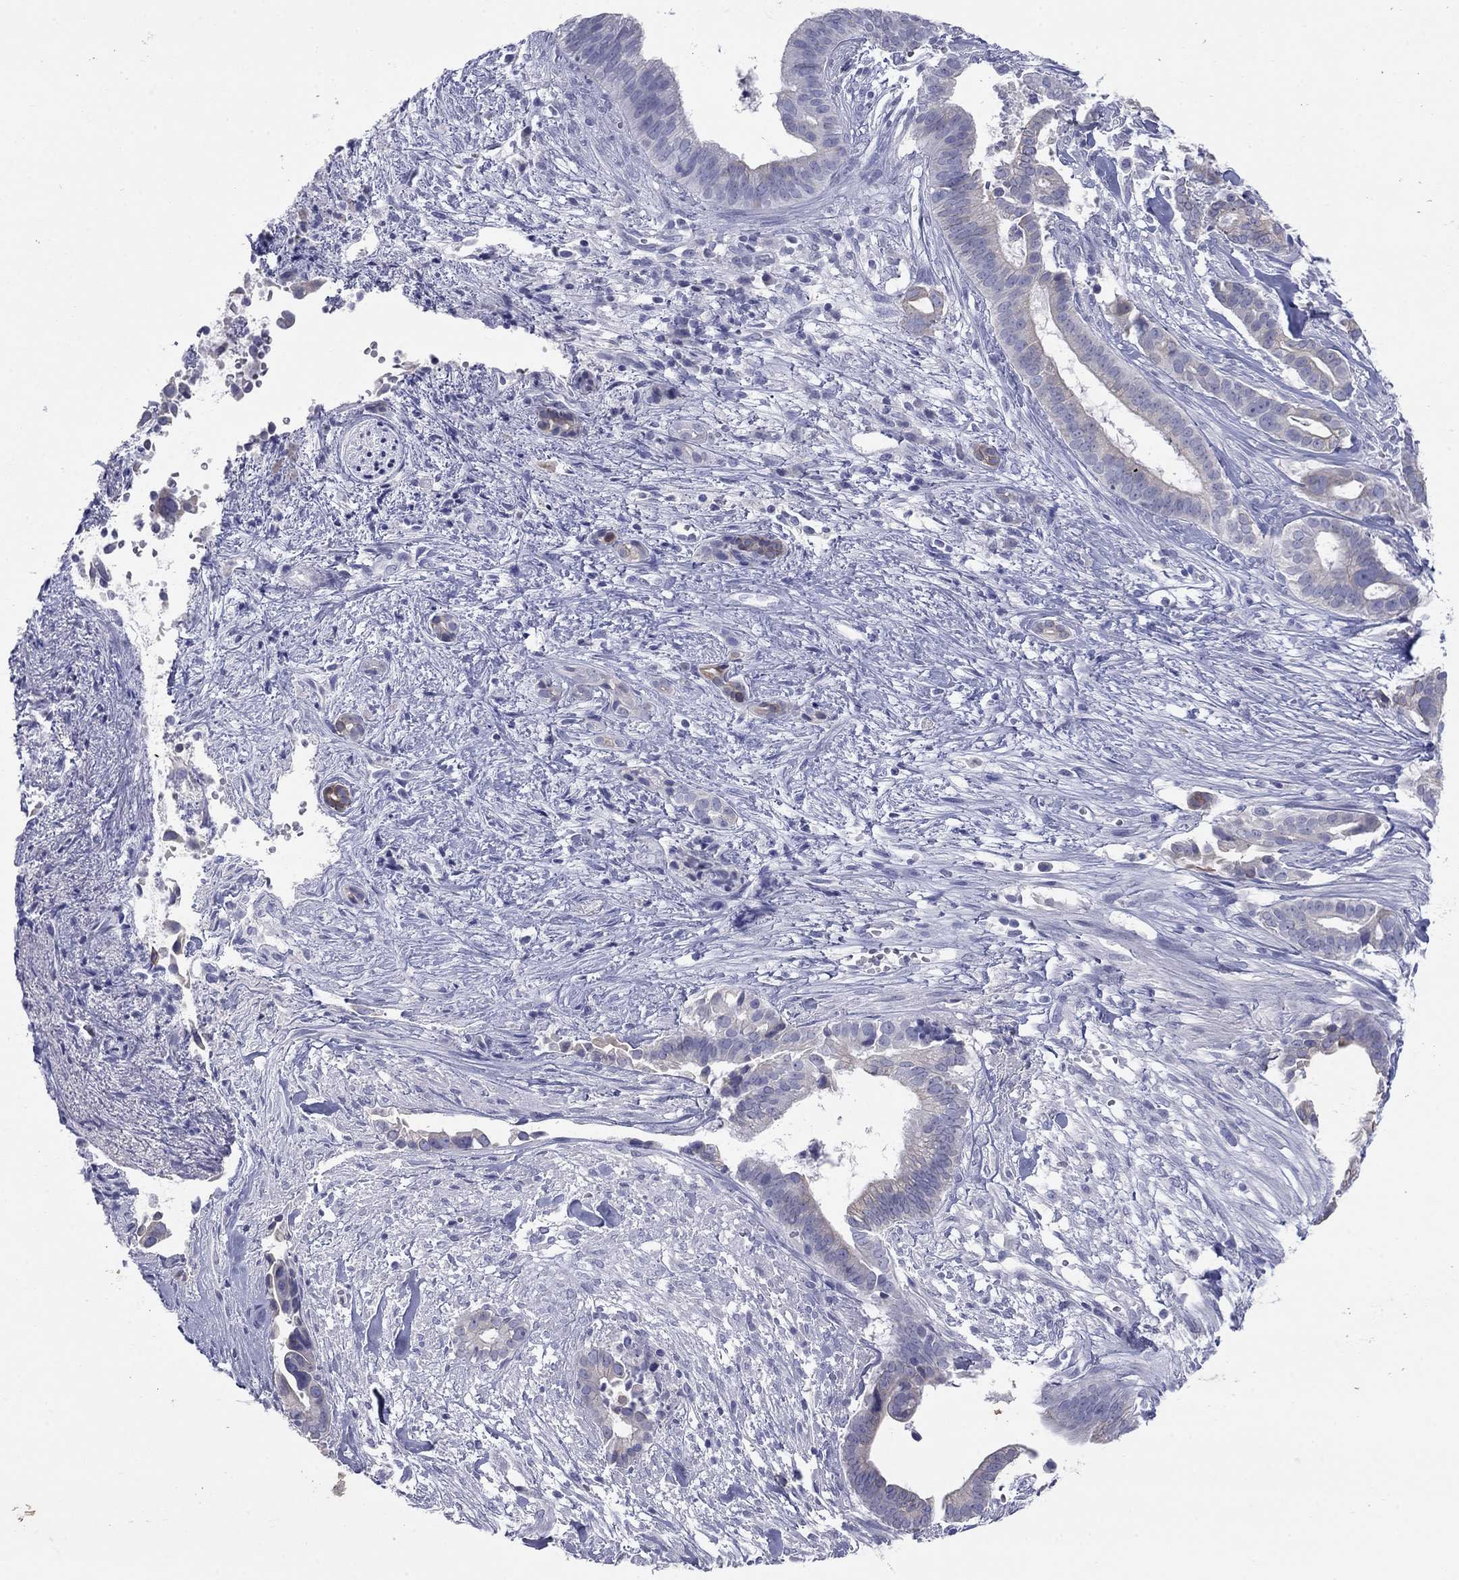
{"staining": {"intensity": "weak", "quantity": "<25%", "location": "cytoplasmic/membranous"}, "tissue": "pancreatic cancer", "cell_type": "Tumor cells", "image_type": "cancer", "snomed": [{"axis": "morphology", "description": "Adenocarcinoma, NOS"}, {"axis": "topography", "description": "Pancreas"}], "caption": "Human pancreatic adenocarcinoma stained for a protein using immunohistochemistry demonstrates no staining in tumor cells.", "gene": "KRT75", "patient": {"sex": "male", "age": 61}}